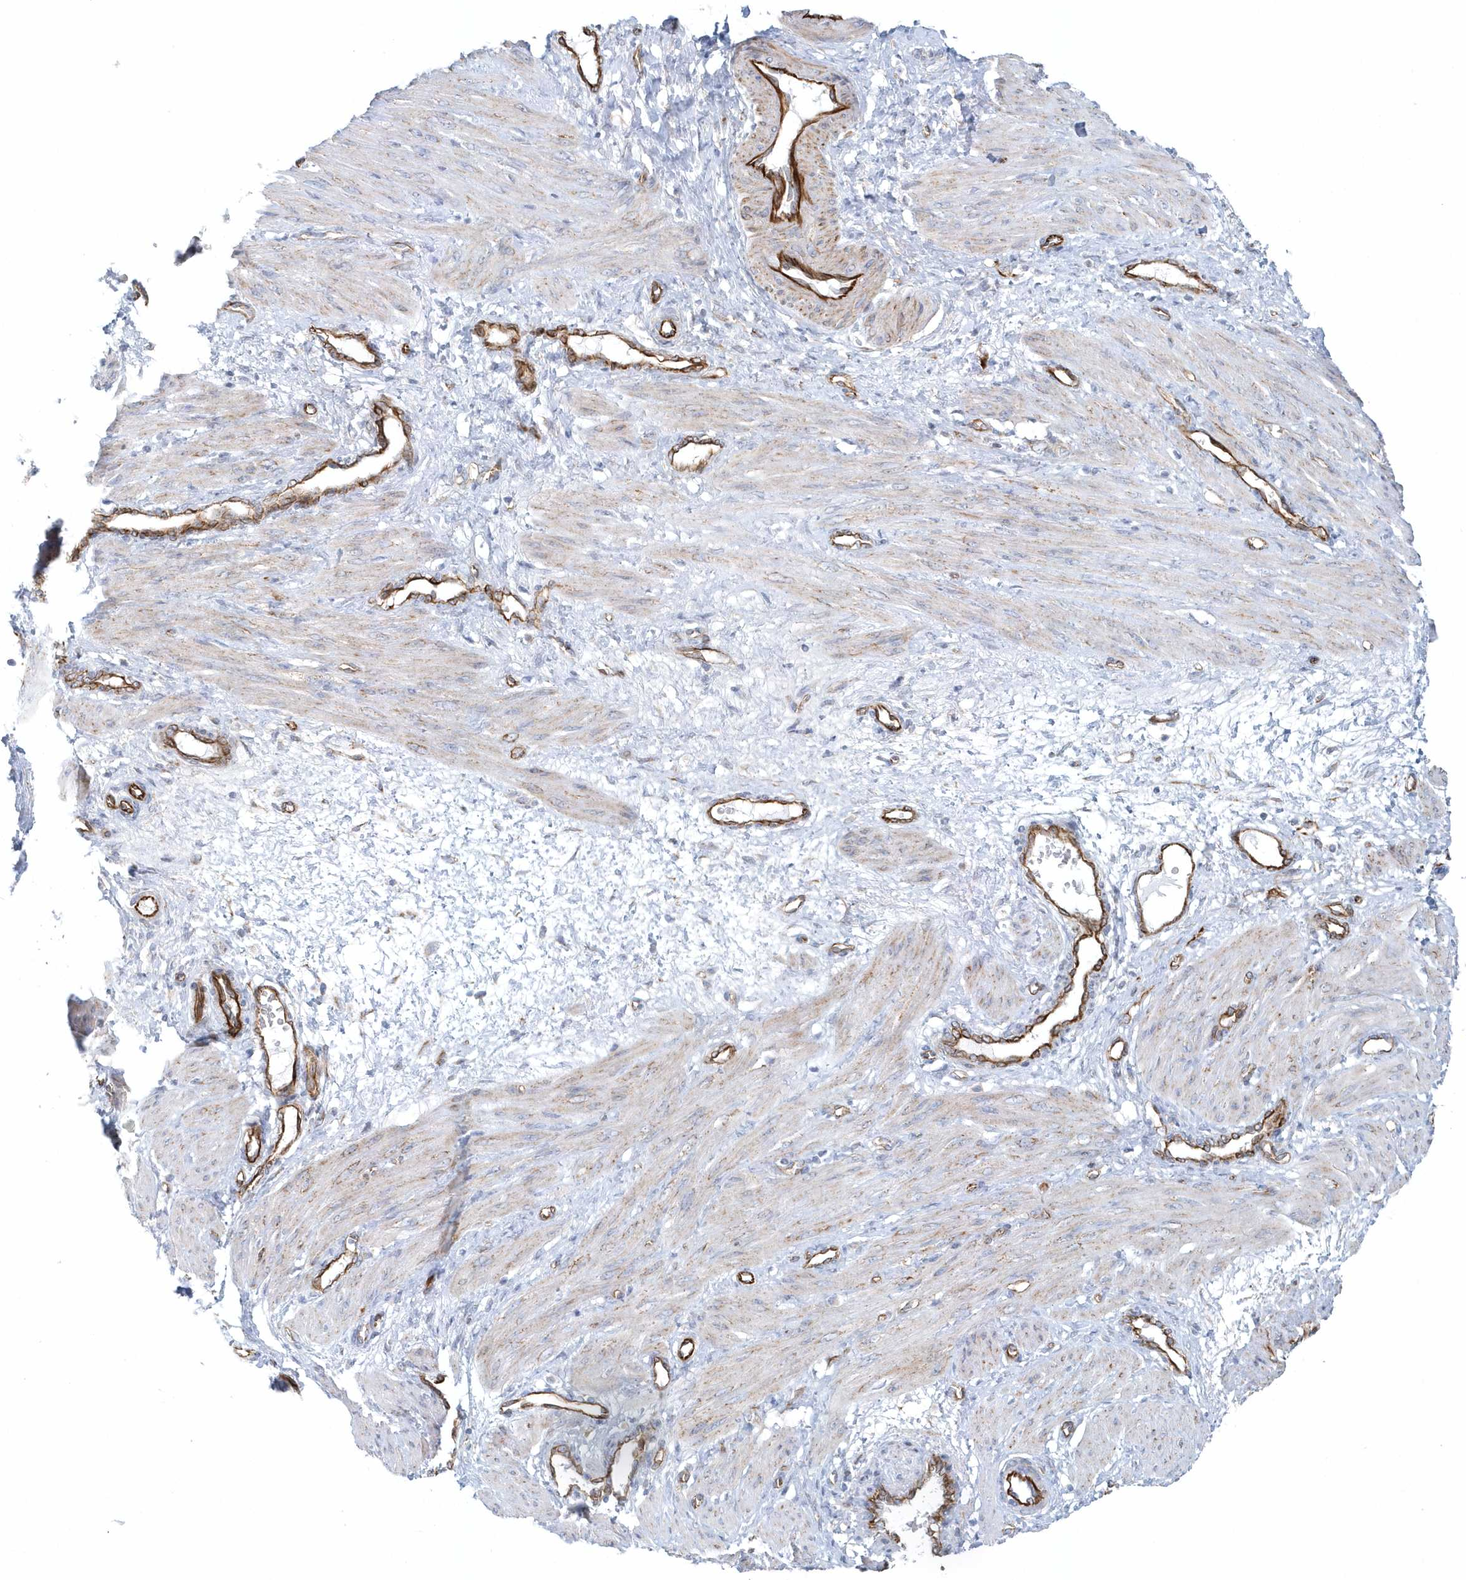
{"staining": {"intensity": "weak", "quantity": "<25%", "location": "cytoplasmic/membranous"}, "tissue": "smooth muscle", "cell_type": "Smooth muscle cells", "image_type": "normal", "snomed": [{"axis": "morphology", "description": "Normal tissue, NOS"}, {"axis": "topography", "description": "Endometrium"}], "caption": "This is an IHC photomicrograph of normal human smooth muscle. There is no staining in smooth muscle cells.", "gene": "GPR152", "patient": {"sex": "female", "age": 33}}